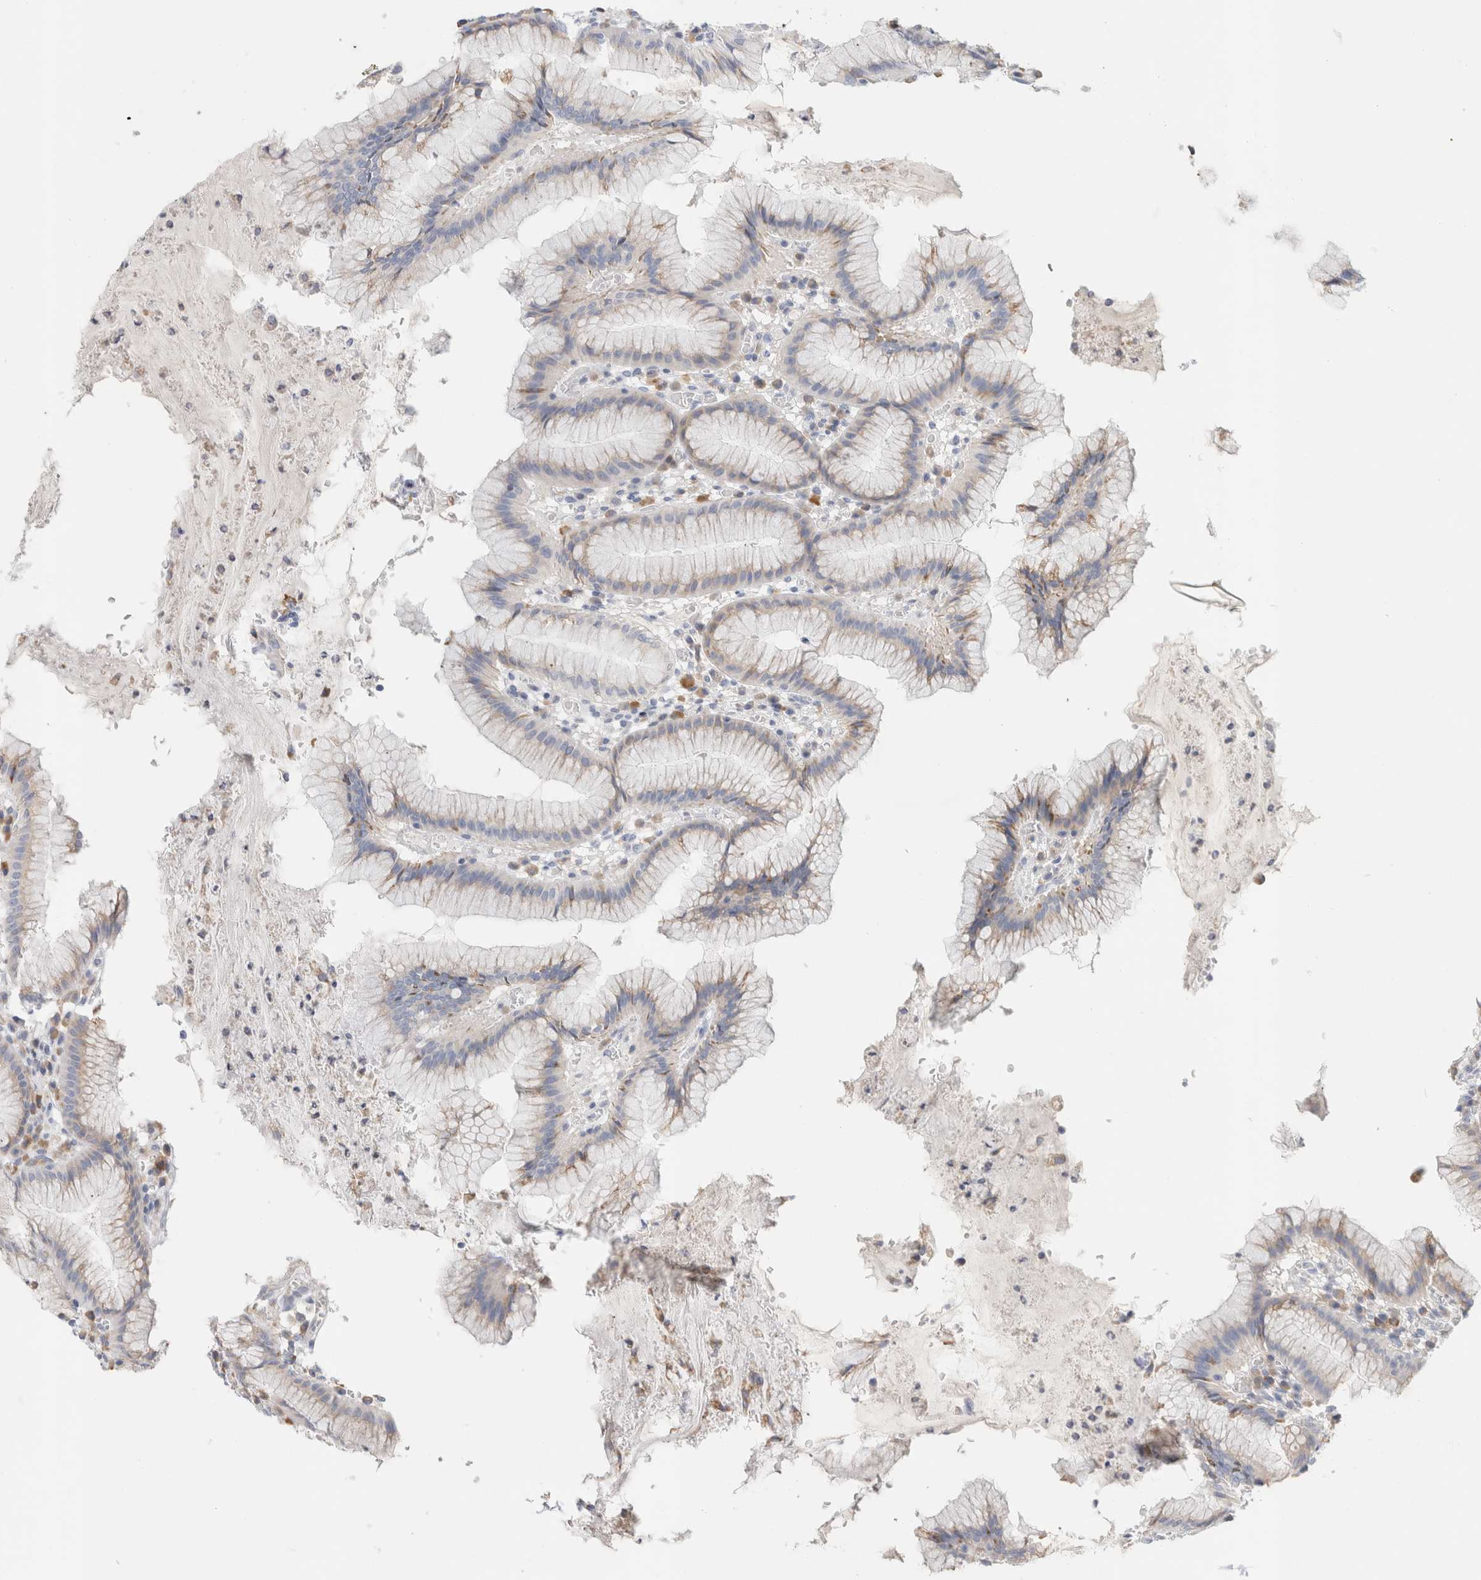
{"staining": {"intensity": "moderate", "quantity": "<25%", "location": "cytoplasmic/membranous"}, "tissue": "stomach", "cell_type": "Glandular cells", "image_type": "normal", "snomed": [{"axis": "morphology", "description": "Normal tissue, NOS"}, {"axis": "topography", "description": "Stomach"}], "caption": "Moderate cytoplasmic/membranous protein staining is present in about <25% of glandular cells in stomach. The protein of interest is stained brown, and the nuclei are stained in blue (DAB IHC with brightfield microscopy, high magnification).", "gene": "CSK", "patient": {"sex": "male", "age": 55}}